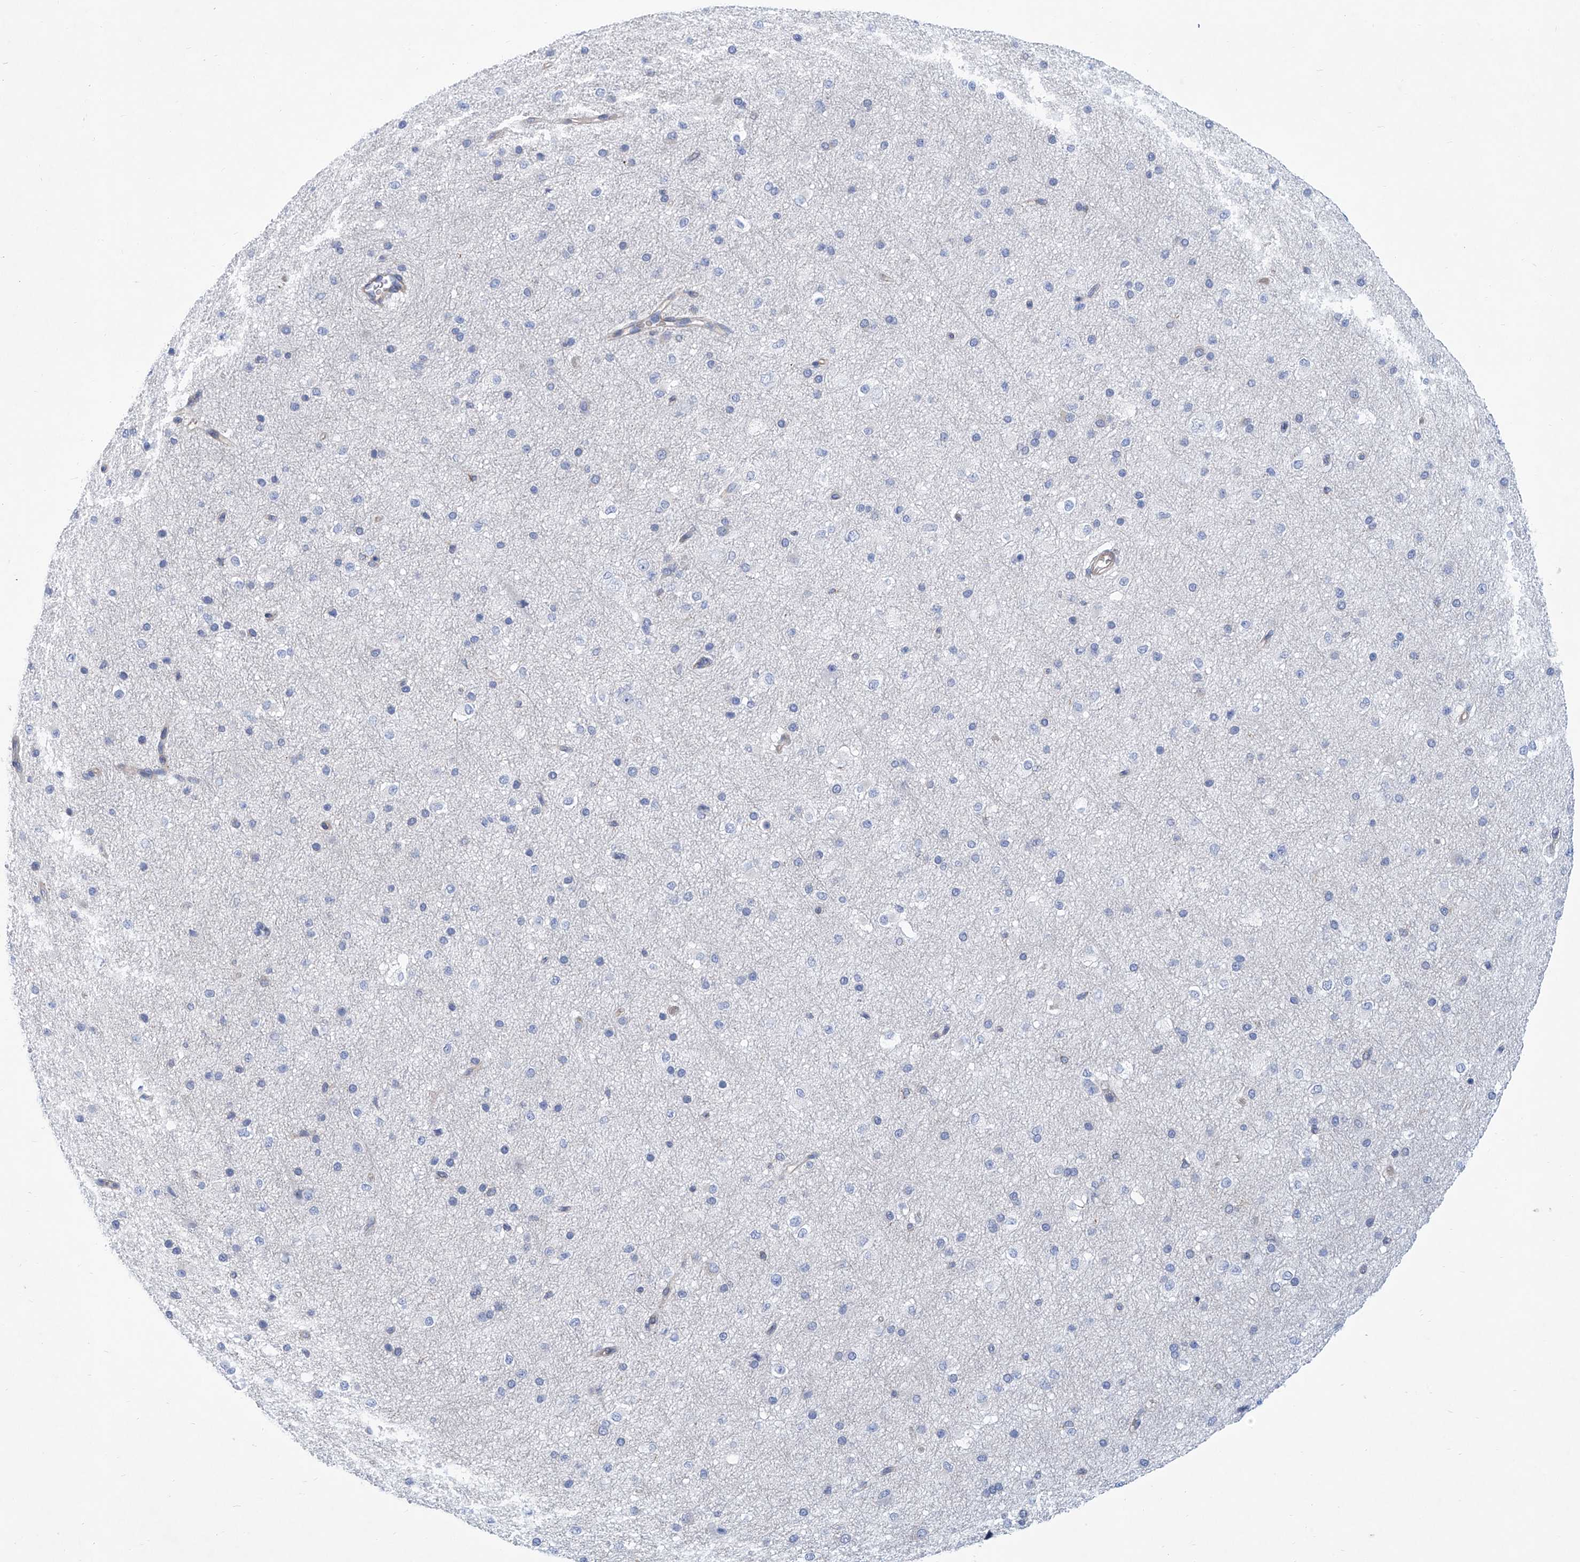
{"staining": {"intensity": "negative", "quantity": "none", "location": "none"}, "tissue": "cerebral cortex", "cell_type": "Endothelial cells", "image_type": "normal", "snomed": [{"axis": "morphology", "description": "Normal tissue, NOS"}, {"axis": "morphology", "description": "Developmental malformation"}, {"axis": "topography", "description": "Cerebral cortex"}], "caption": "This micrograph is of unremarkable cerebral cortex stained with IHC to label a protein in brown with the nuclei are counter-stained blue. There is no staining in endothelial cells.", "gene": "TNN", "patient": {"sex": "female", "age": 30}}